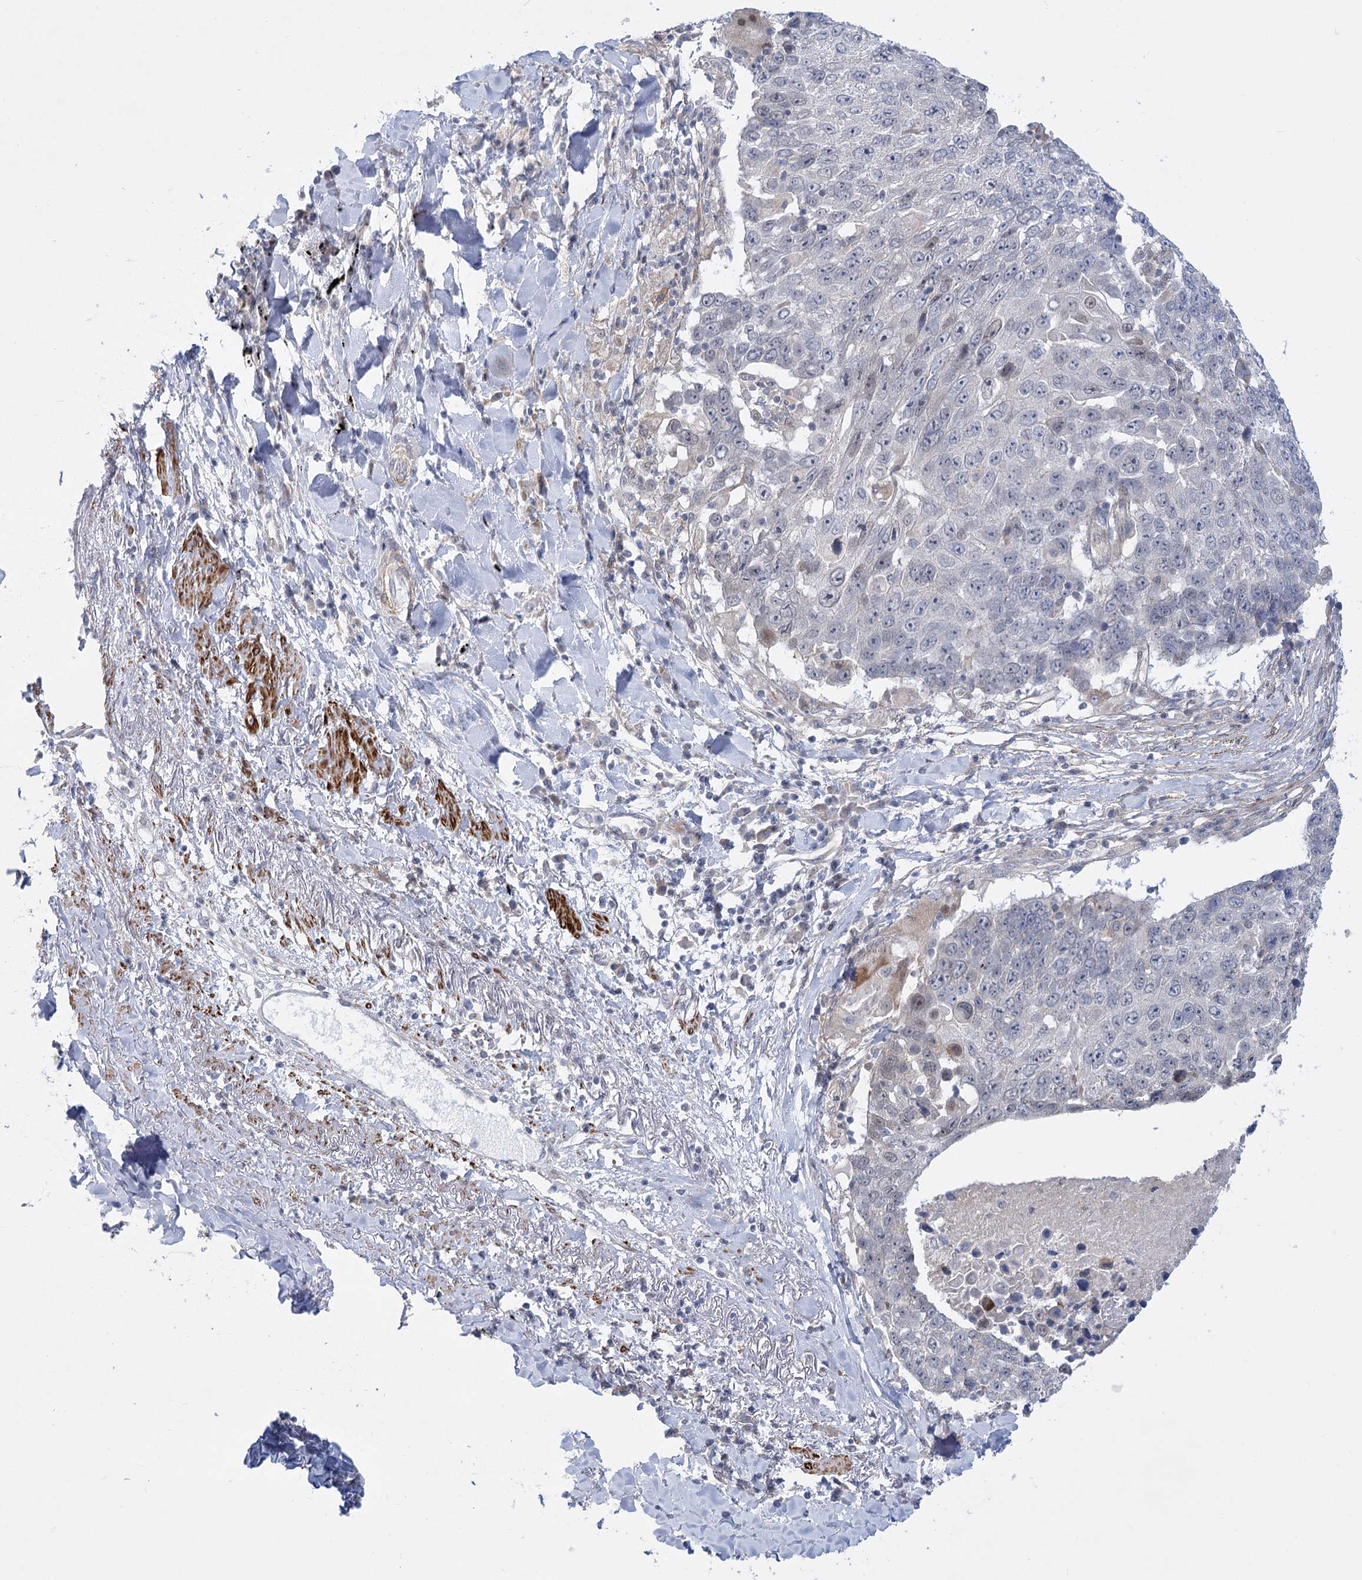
{"staining": {"intensity": "negative", "quantity": "none", "location": "none"}, "tissue": "lung cancer", "cell_type": "Tumor cells", "image_type": "cancer", "snomed": [{"axis": "morphology", "description": "Squamous cell carcinoma, NOS"}, {"axis": "topography", "description": "Lung"}], "caption": "Human lung cancer (squamous cell carcinoma) stained for a protein using IHC shows no staining in tumor cells.", "gene": "ARSI", "patient": {"sex": "male", "age": 66}}